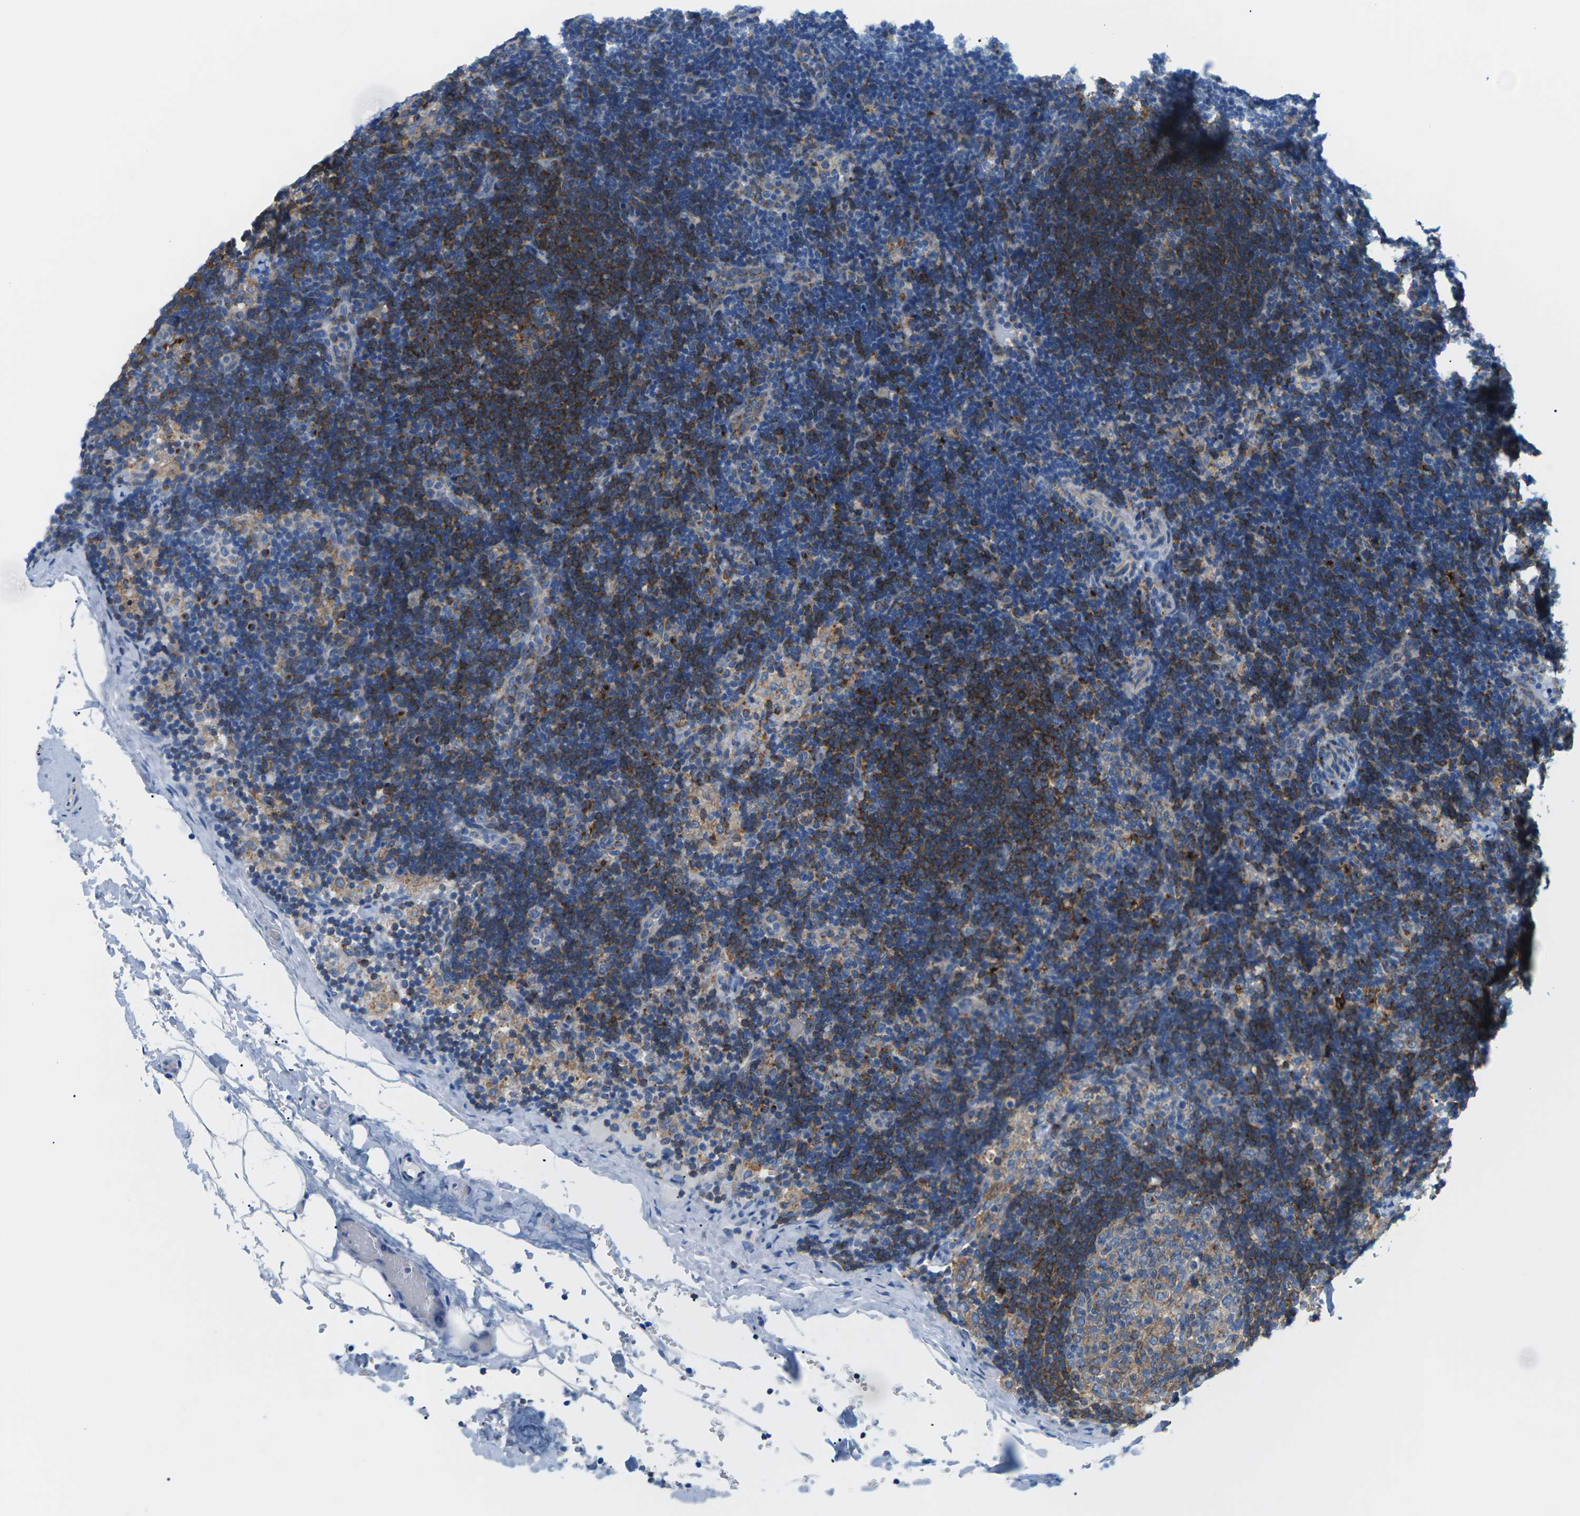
{"staining": {"intensity": "moderate", "quantity": "25%-75%", "location": "cytoplasmic/membranous"}, "tissue": "lymph node", "cell_type": "Germinal center cells", "image_type": "normal", "snomed": [{"axis": "morphology", "description": "Normal tissue, NOS"}, {"axis": "topography", "description": "Lymph node"}], "caption": "Lymph node was stained to show a protein in brown. There is medium levels of moderate cytoplasmic/membranous expression in approximately 25%-75% of germinal center cells. (IHC, brightfield microscopy, high magnification).", "gene": "SYNGR2", "patient": {"sex": "female", "age": 14}}